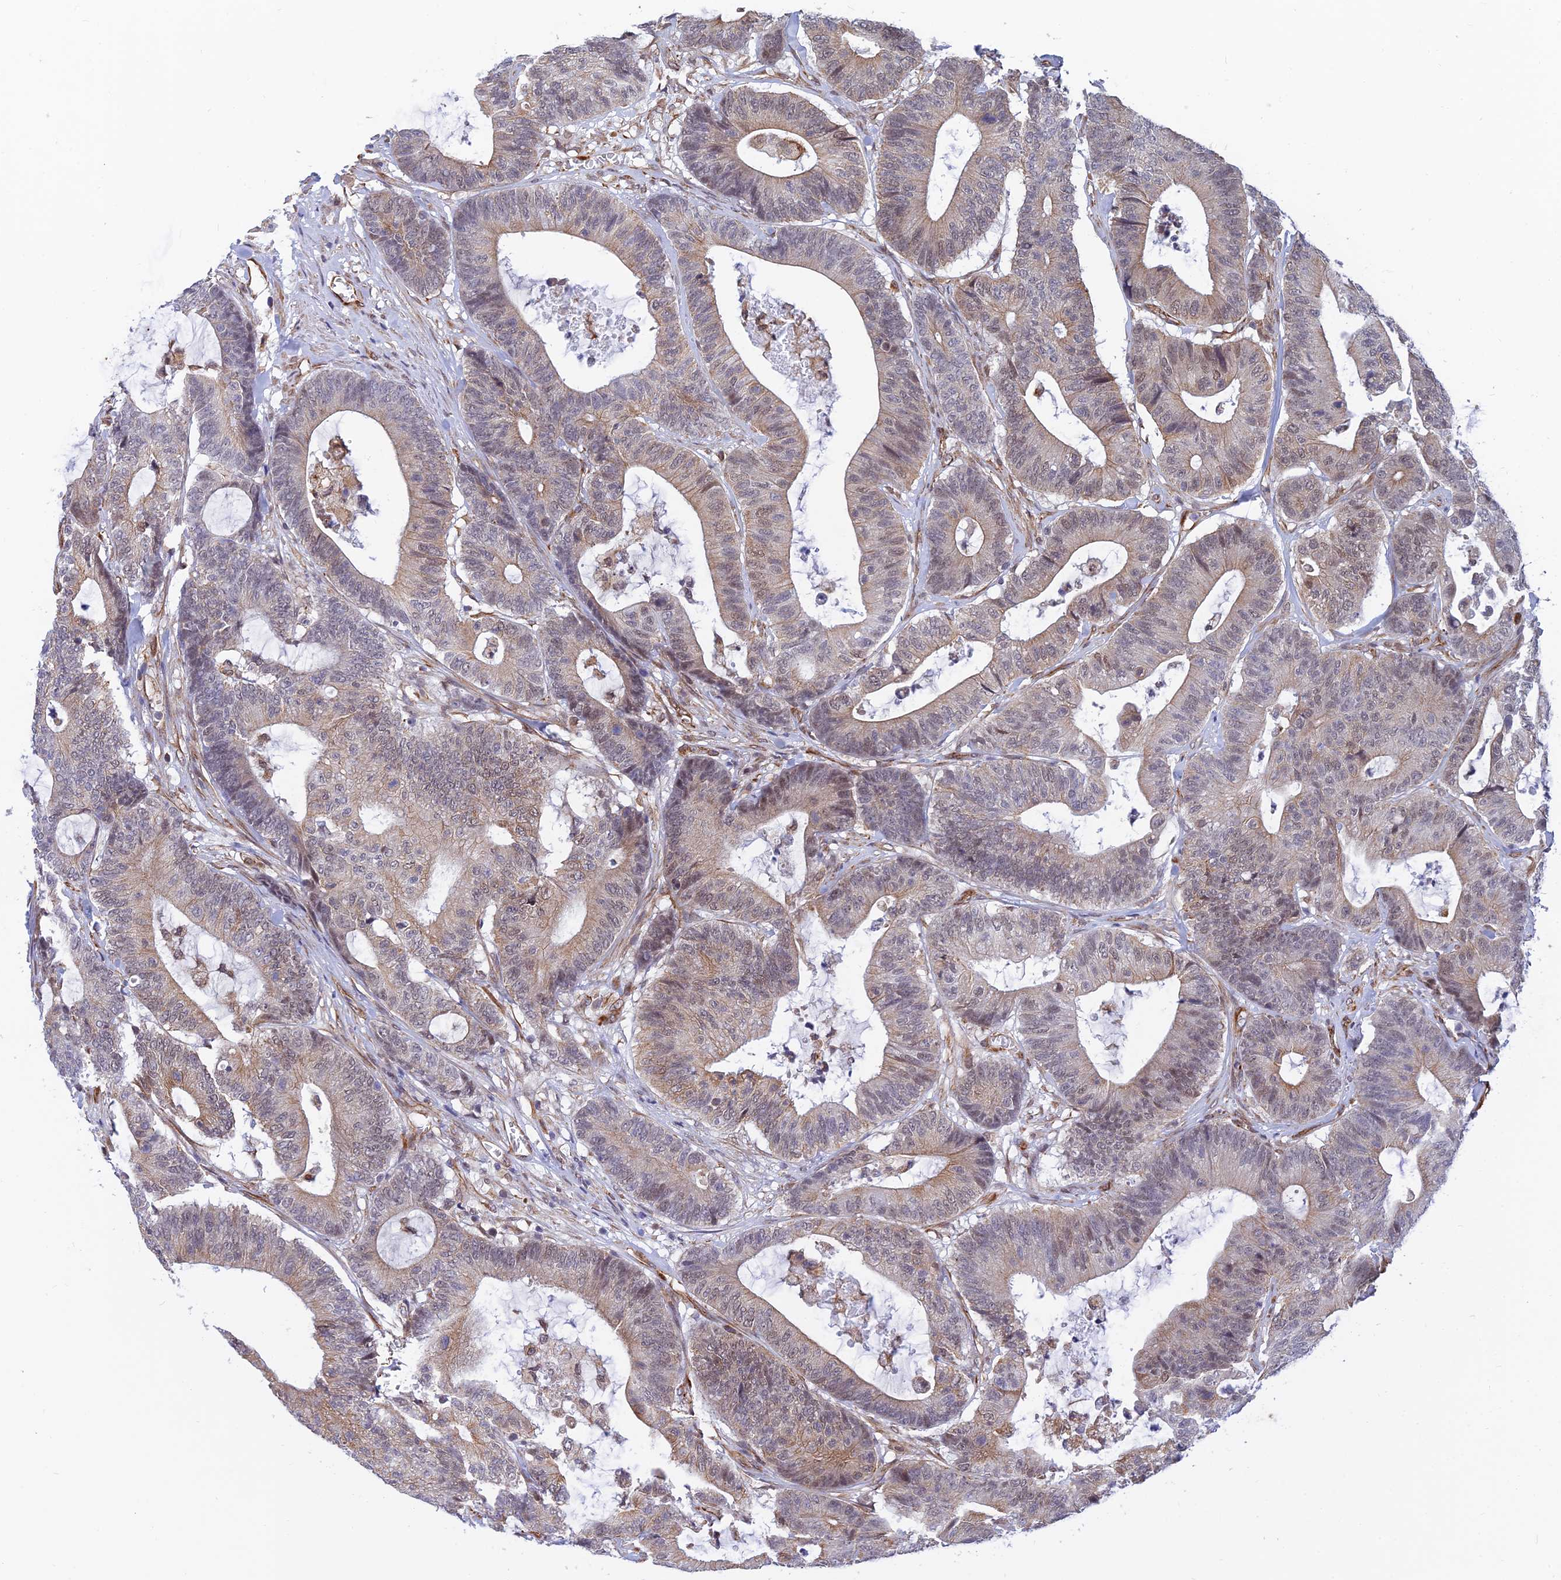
{"staining": {"intensity": "weak", "quantity": "25%-75%", "location": "cytoplasmic/membranous,nuclear"}, "tissue": "colorectal cancer", "cell_type": "Tumor cells", "image_type": "cancer", "snomed": [{"axis": "morphology", "description": "Adenocarcinoma, NOS"}, {"axis": "topography", "description": "Colon"}], "caption": "Immunohistochemistry (DAB) staining of human colorectal cancer (adenocarcinoma) displays weak cytoplasmic/membranous and nuclear protein expression in about 25%-75% of tumor cells.", "gene": "PAGR1", "patient": {"sex": "female", "age": 84}}